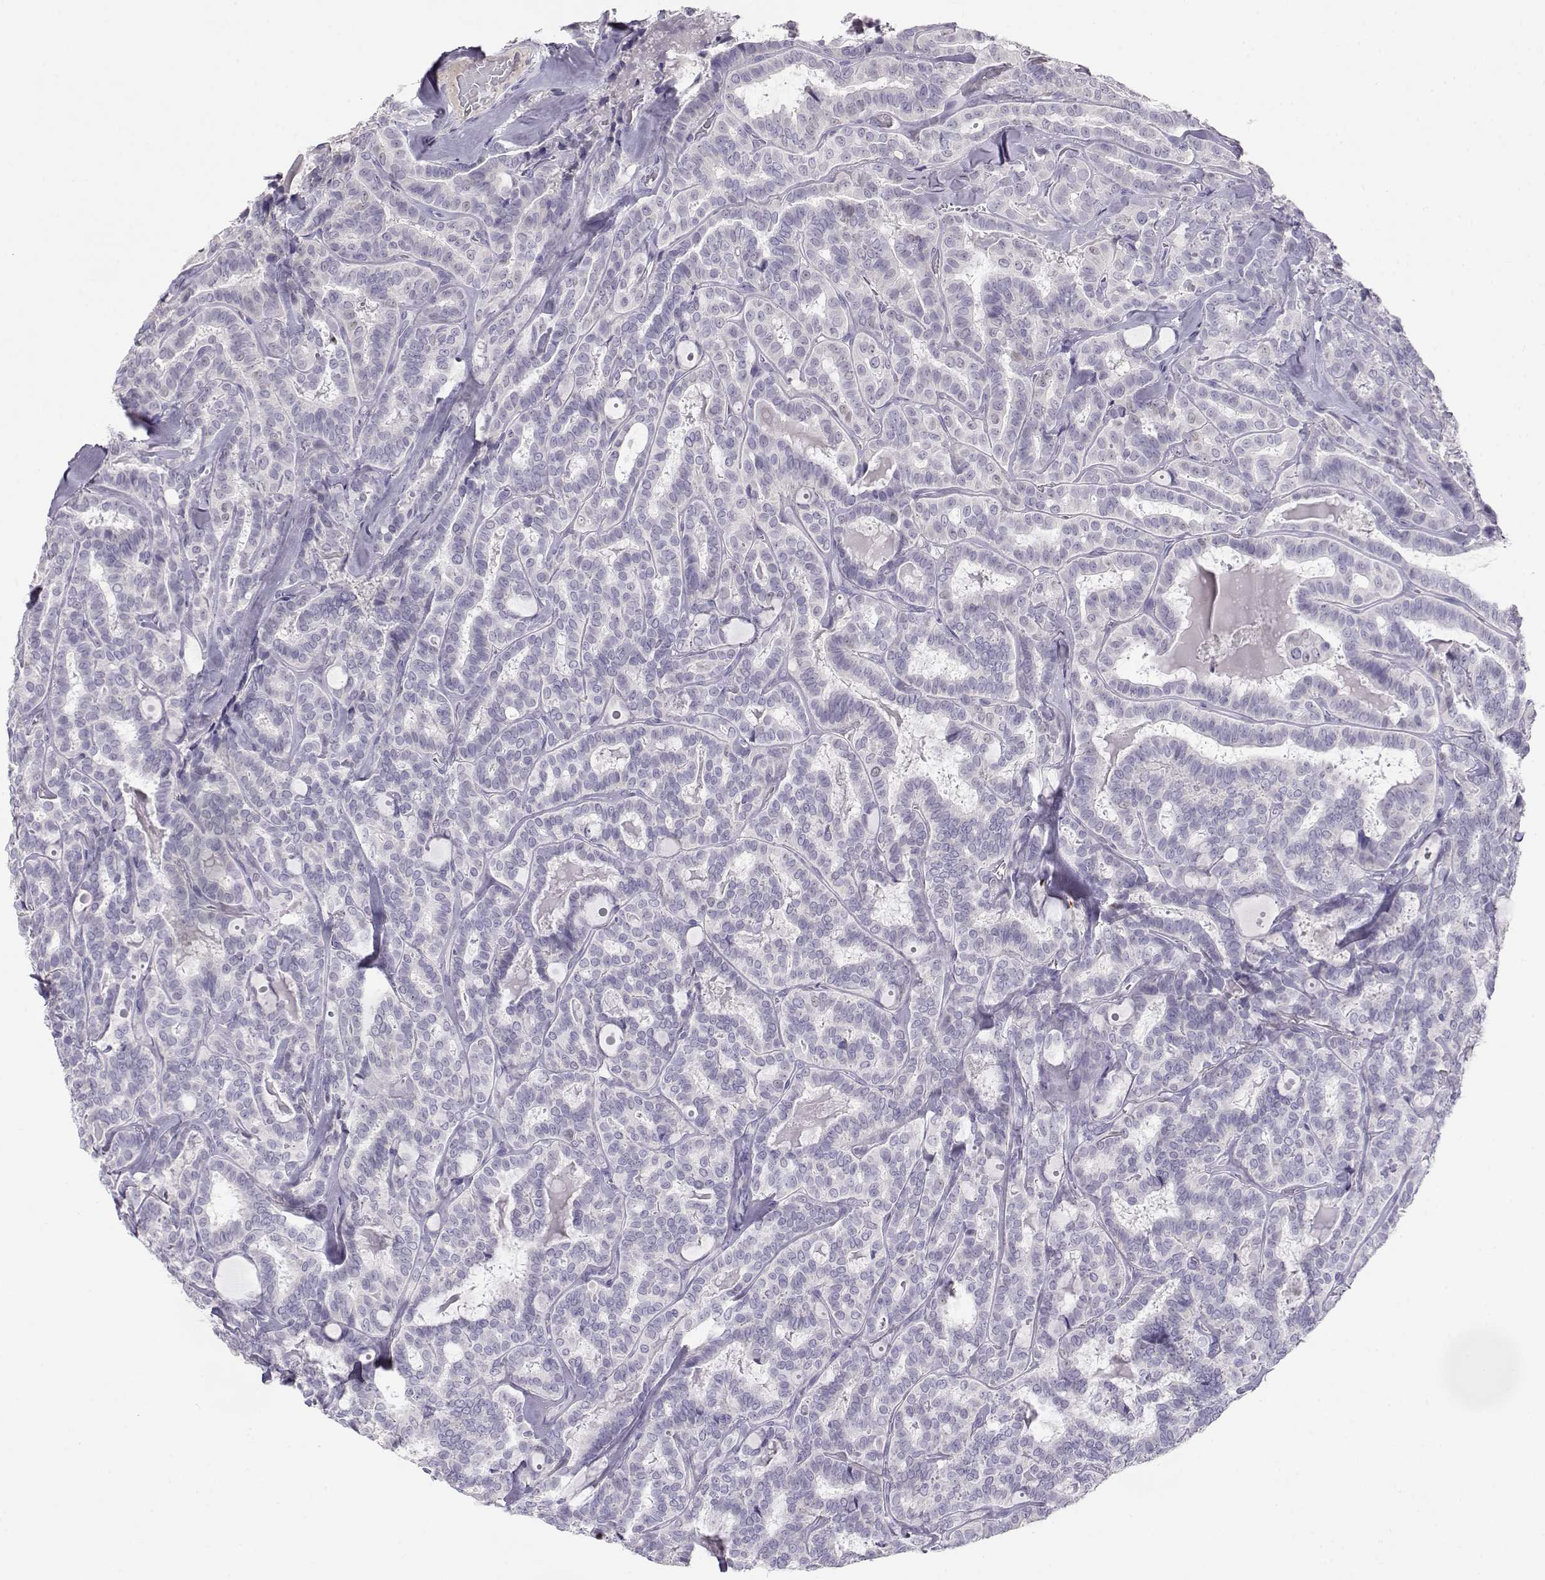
{"staining": {"intensity": "negative", "quantity": "none", "location": "none"}, "tissue": "thyroid cancer", "cell_type": "Tumor cells", "image_type": "cancer", "snomed": [{"axis": "morphology", "description": "Papillary adenocarcinoma, NOS"}, {"axis": "topography", "description": "Thyroid gland"}], "caption": "Human thyroid cancer stained for a protein using immunohistochemistry reveals no staining in tumor cells.", "gene": "OPN5", "patient": {"sex": "female", "age": 39}}